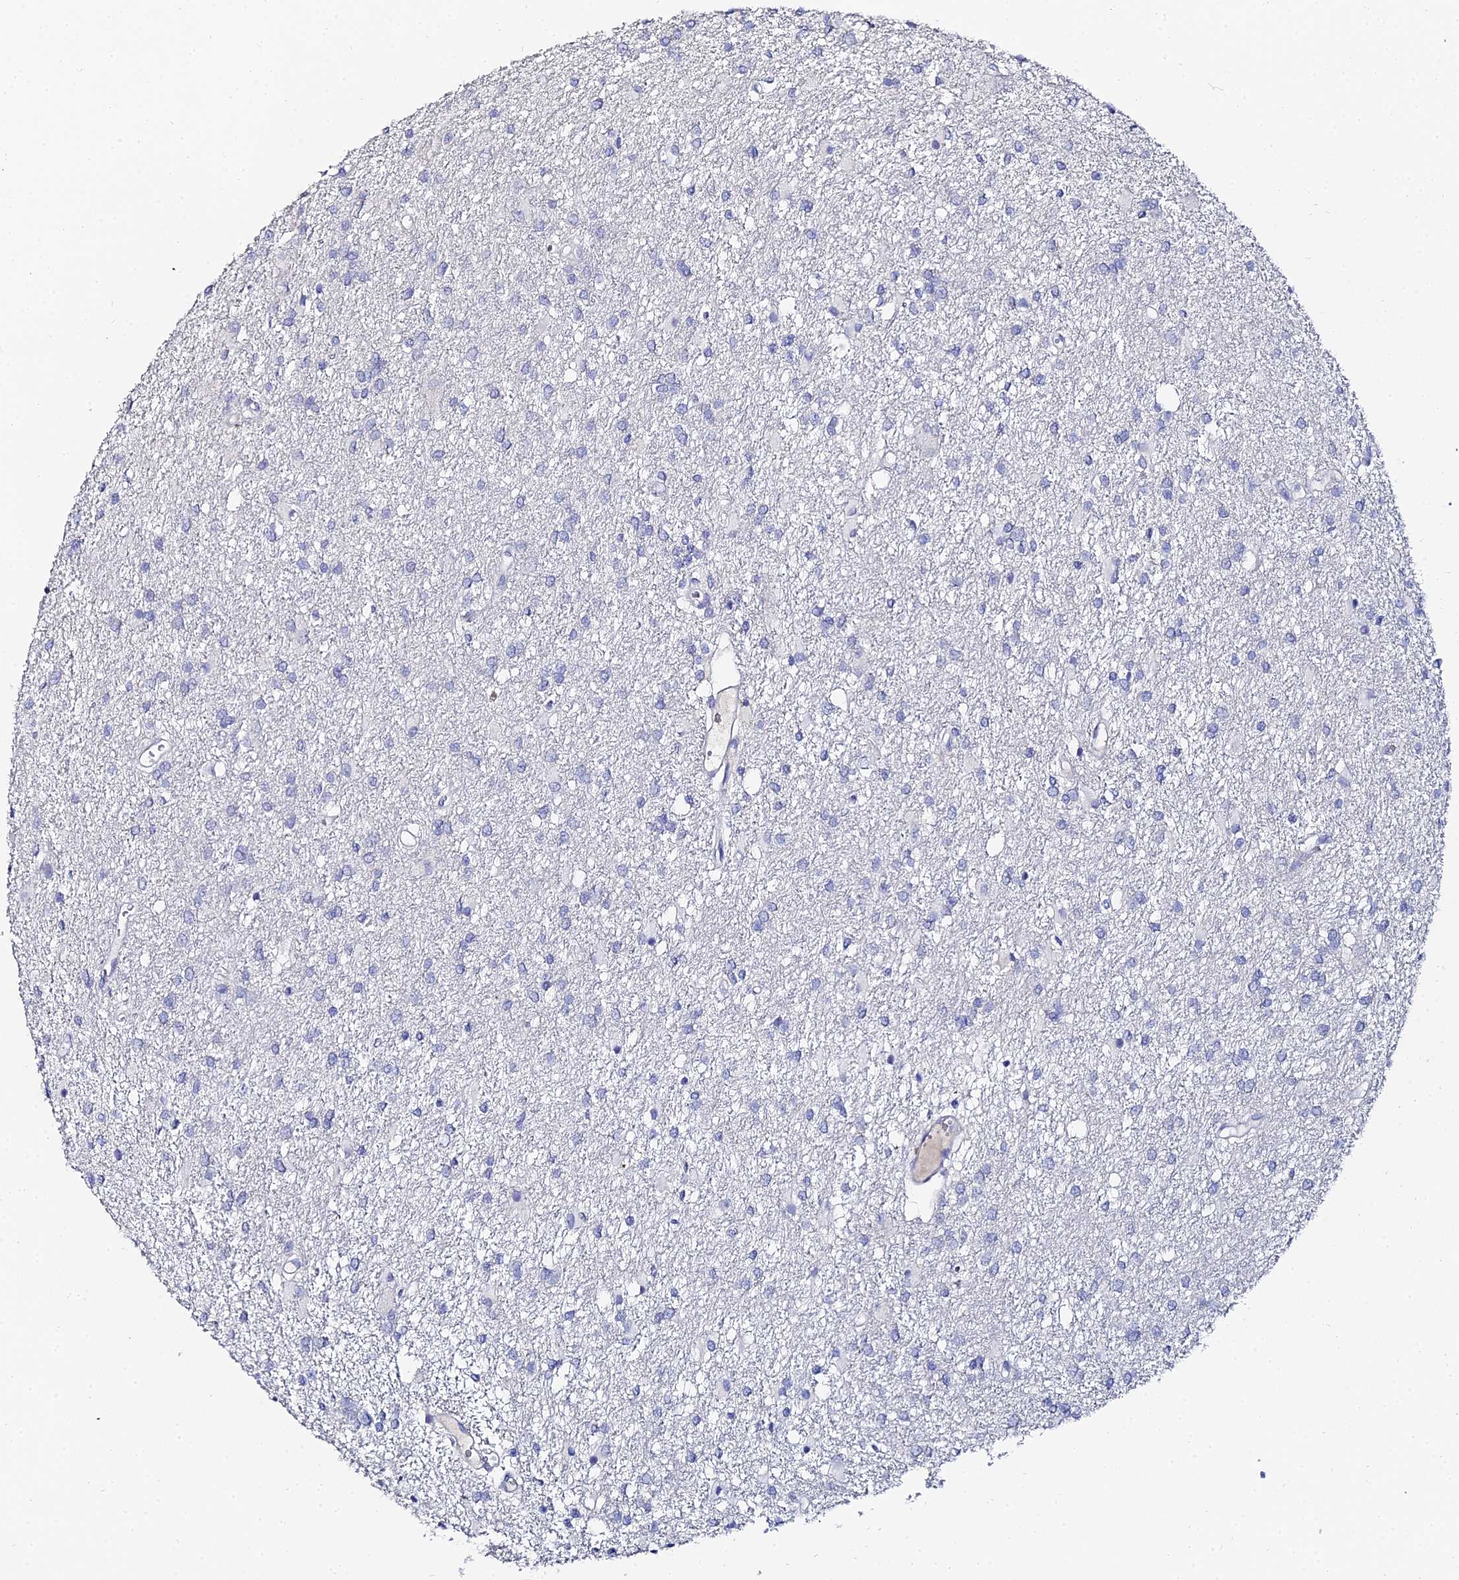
{"staining": {"intensity": "negative", "quantity": "none", "location": "none"}, "tissue": "glioma", "cell_type": "Tumor cells", "image_type": "cancer", "snomed": [{"axis": "morphology", "description": "Glioma, malignant, High grade"}, {"axis": "topography", "description": "Brain"}], "caption": "IHC micrograph of glioma stained for a protein (brown), which shows no positivity in tumor cells.", "gene": "KRT17", "patient": {"sex": "female", "age": 50}}